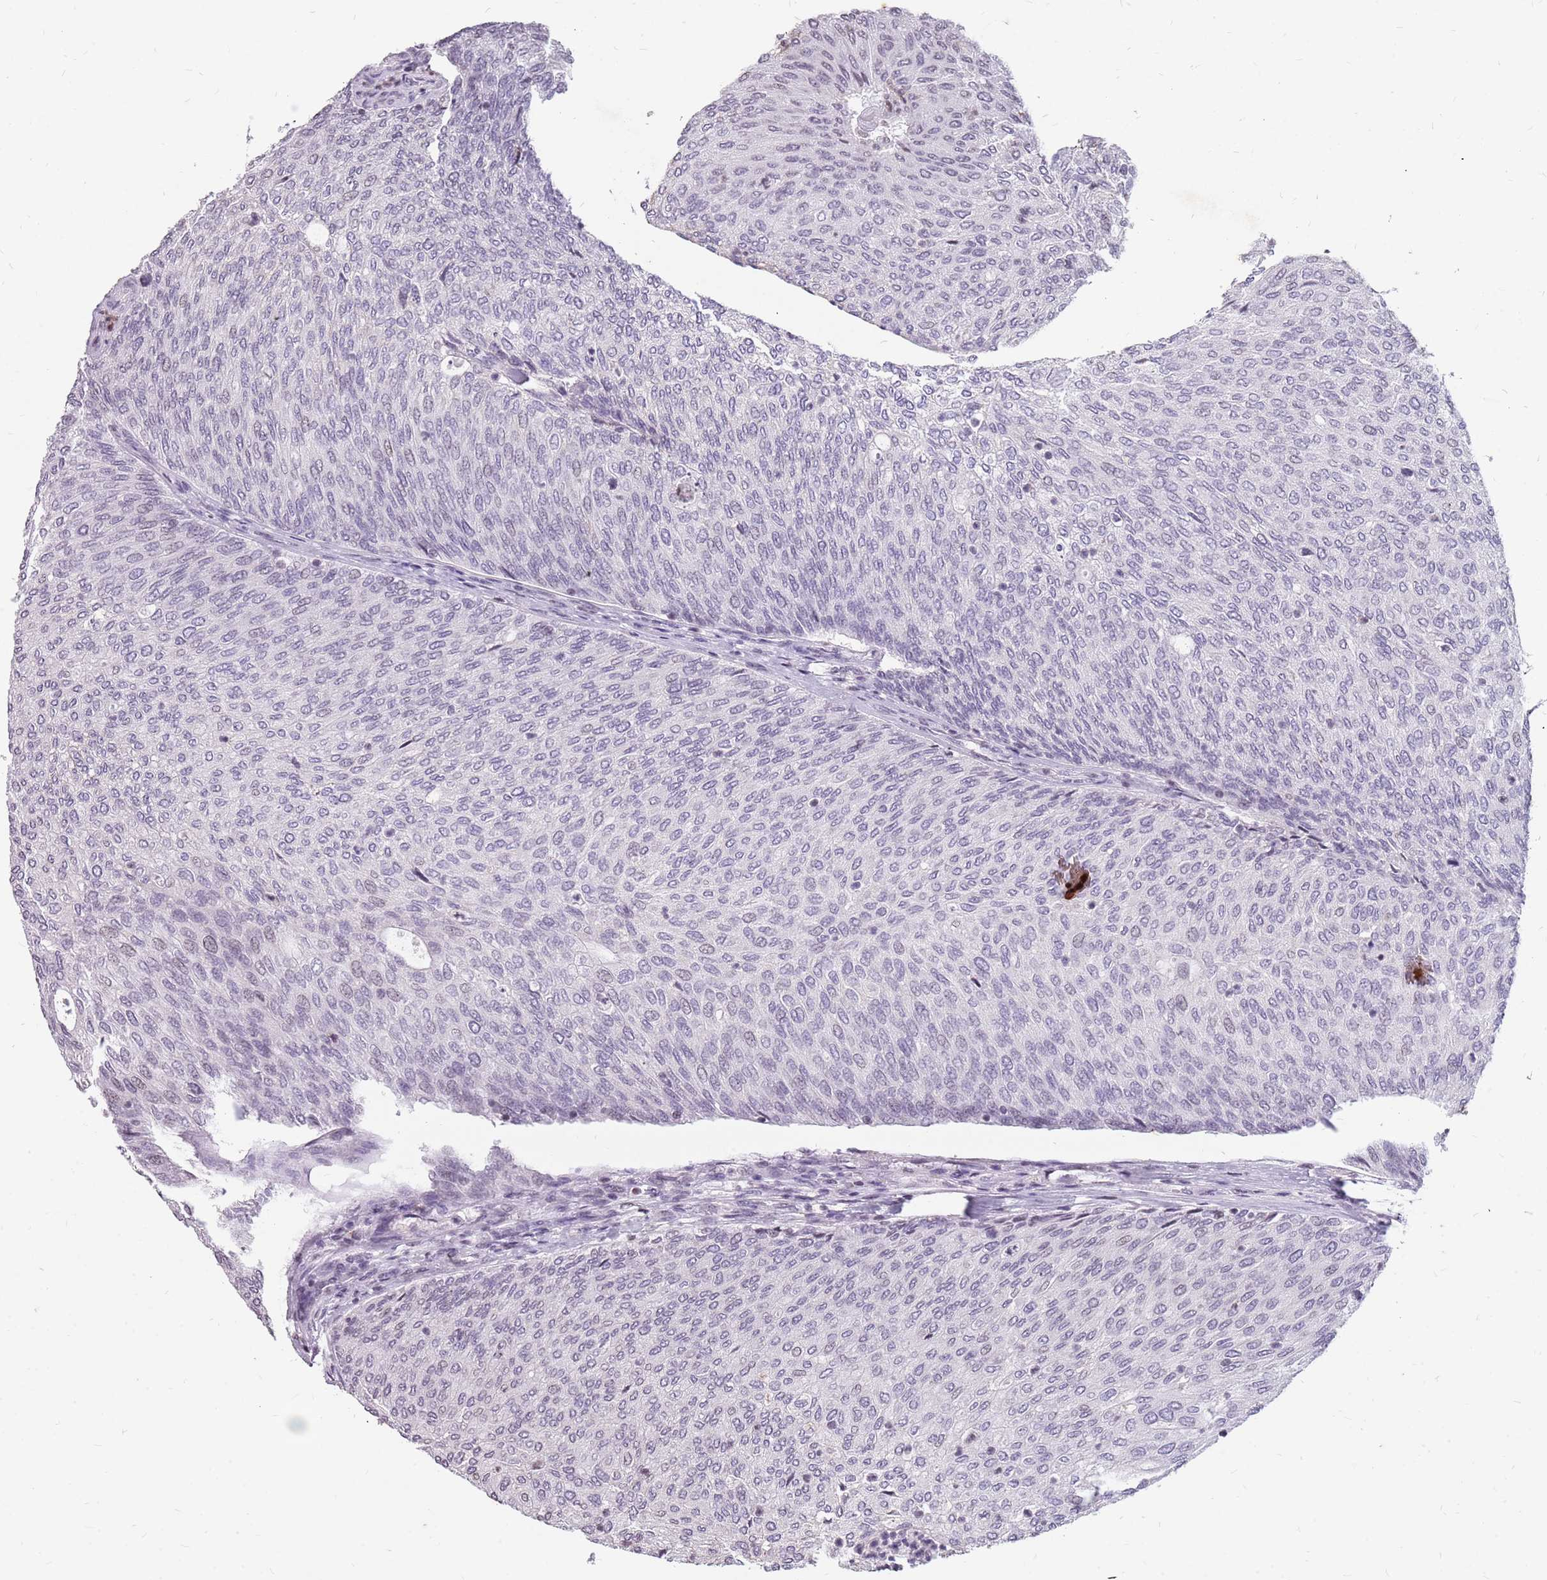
{"staining": {"intensity": "negative", "quantity": "none", "location": "none"}, "tissue": "urothelial cancer", "cell_type": "Tumor cells", "image_type": "cancer", "snomed": [{"axis": "morphology", "description": "Urothelial carcinoma, Low grade"}, {"axis": "topography", "description": "Urinary bladder"}], "caption": "DAB immunohistochemical staining of urothelial carcinoma (low-grade) exhibits no significant positivity in tumor cells.", "gene": "NEK6", "patient": {"sex": "female", "age": 79}}